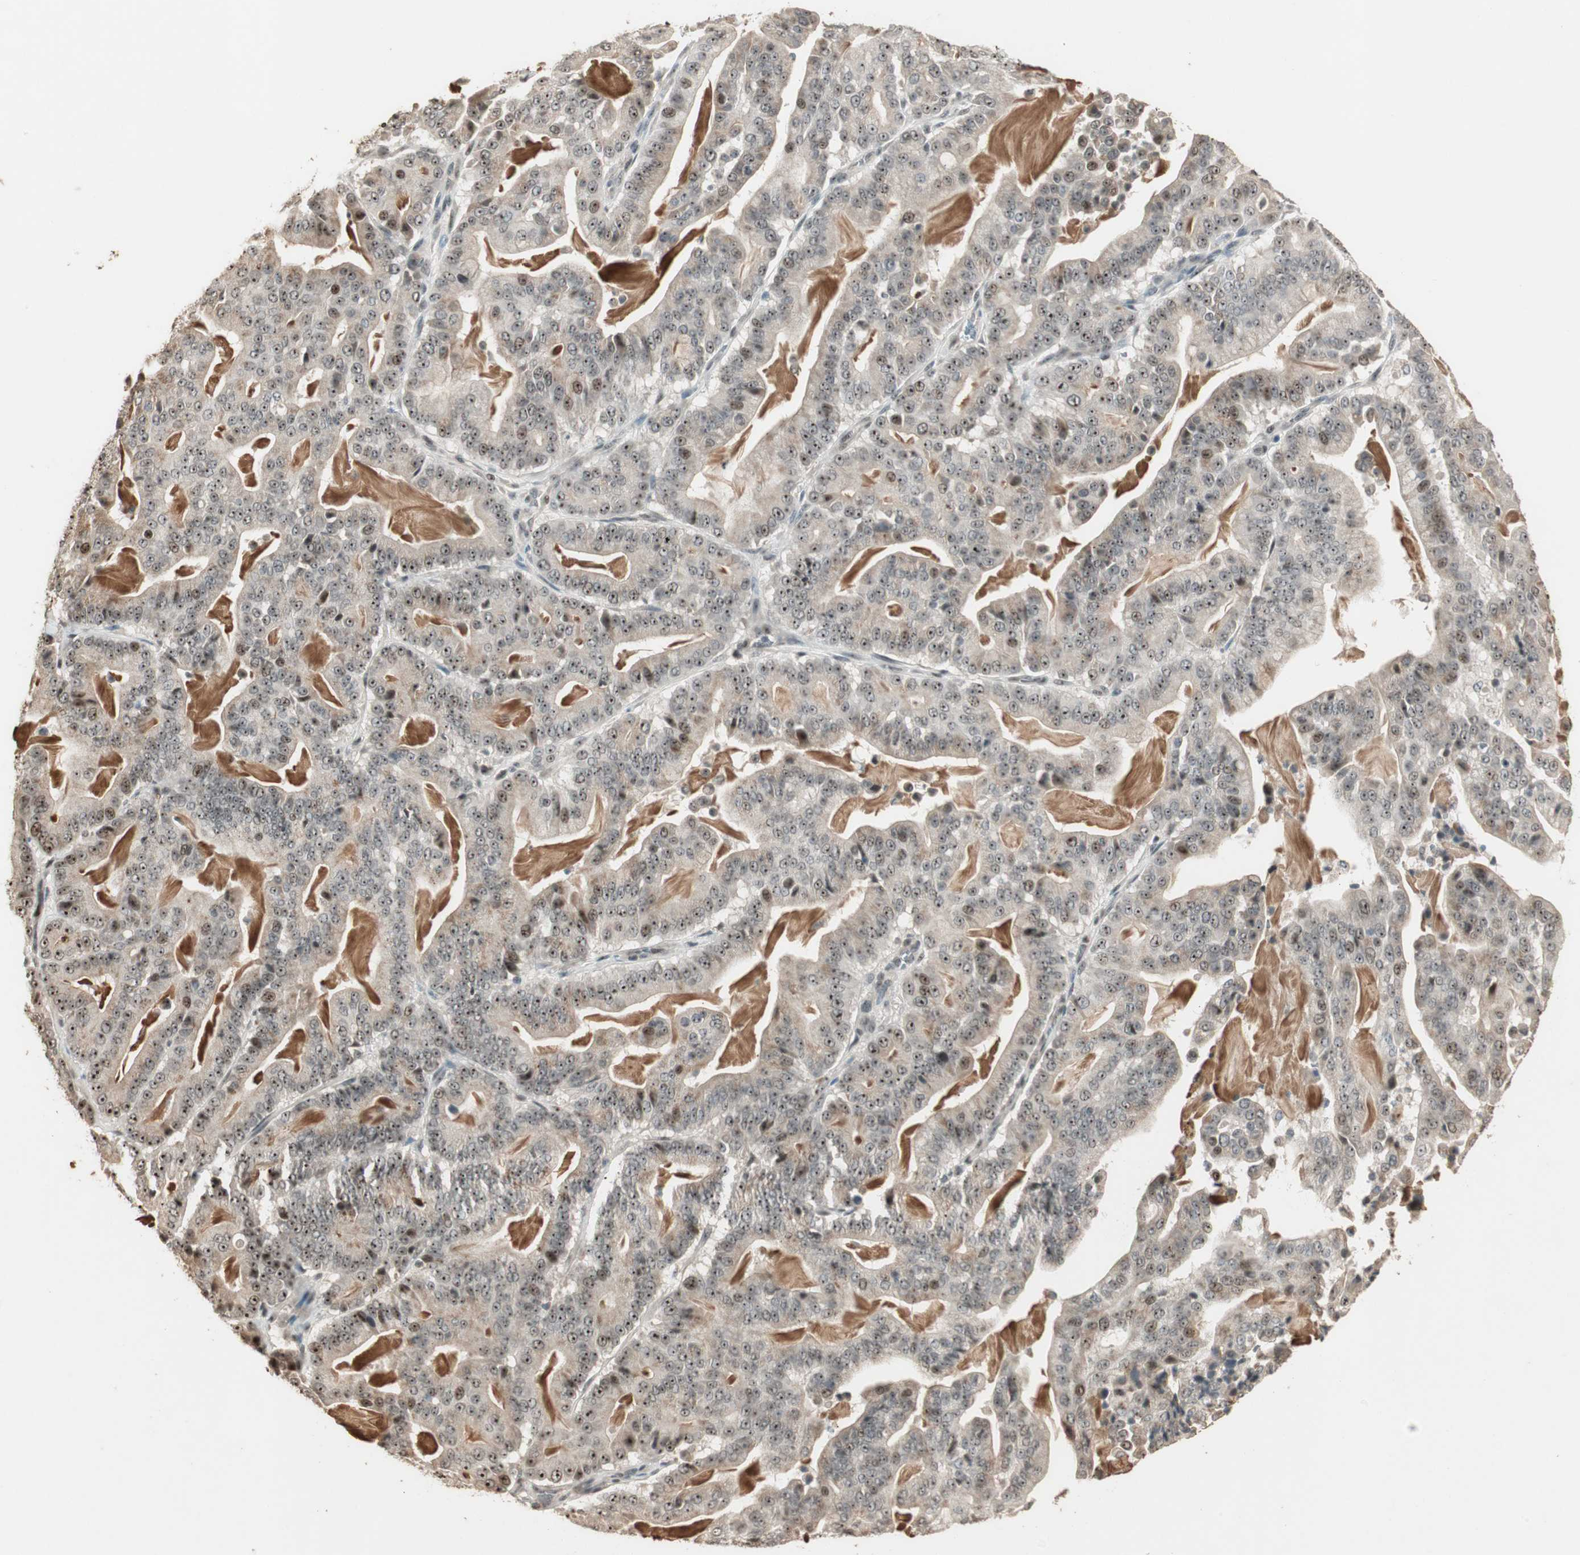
{"staining": {"intensity": "moderate", "quantity": ">75%", "location": "cytoplasmic/membranous,nuclear"}, "tissue": "pancreatic cancer", "cell_type": "Tumor cells", "image_type": "cancer", "snomed": [{"axis": "morphology", "description": "Adenocarcinoma, NOS"}, {"axis": "topography", "description": "Pancreas"}], "caption": "Immunohistochemical staining of pancreatic cancer shows moderate cytoplasmic/membranous and nuclear protein staining in about >75% of tumor cells.", "gene": "ETV4", "patient": {"sex": "male", "age": 63}}